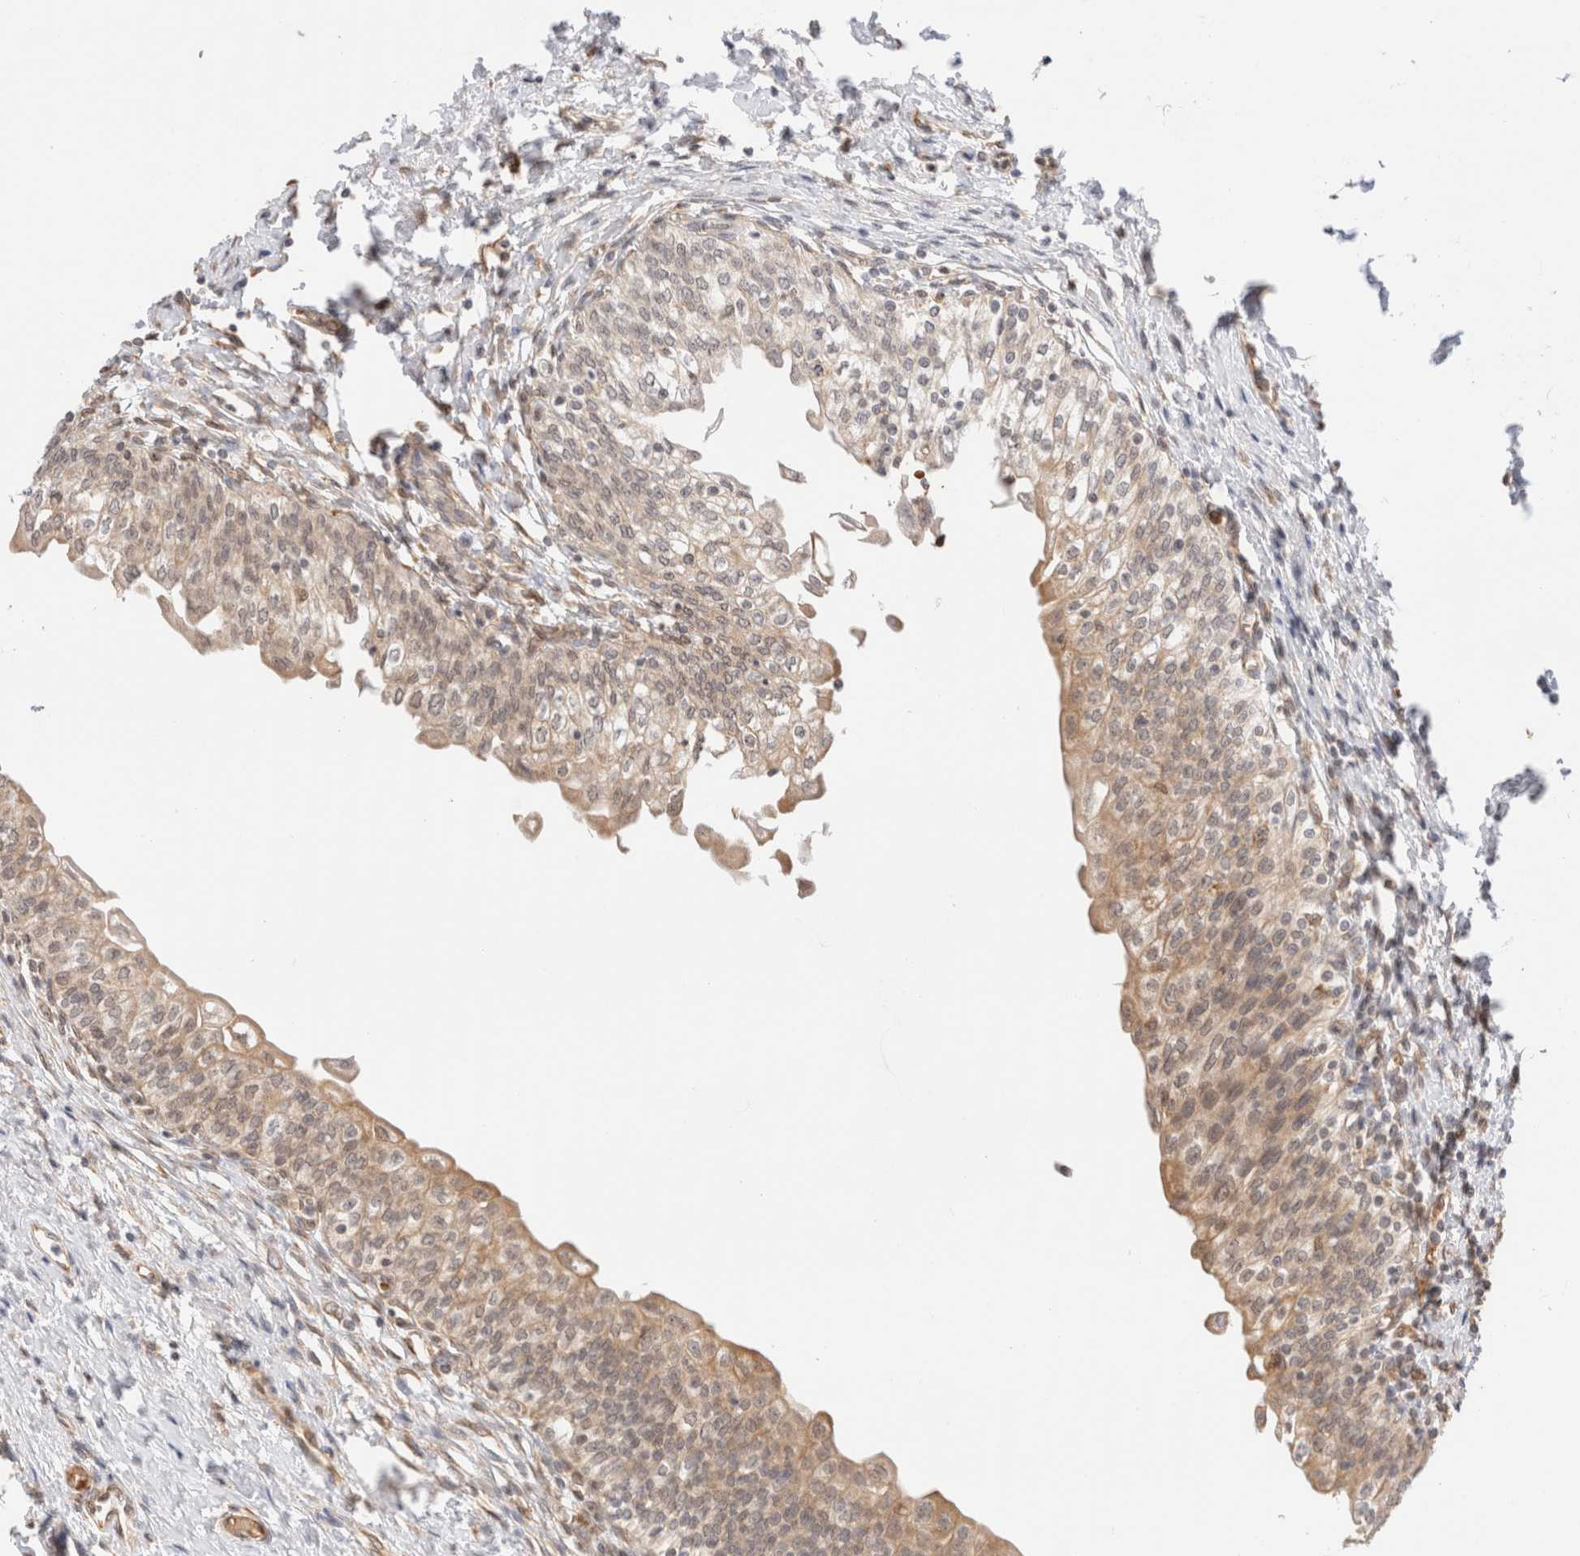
{"staining": {"intensity": "weak", "quantity": ">75%", "location": "cytoplasmic/membranous,nuclear"}, "tissue": "urinary bladder", "cell_type": "Urothelial cells", "image_type": "normal", "snomed": [{"axis": "morphology", "description": "Normal tissue, NOS"}, {"axis": "topography", "description": "Urinary bladder"}], "caption": "About >75% of urothelial cells in benign human urinary bladder reveal weak cytoplasmic/membranous,nuclear protein expression as visualized by brown immunohistochemical staining.", "gene": "SYVN1", "patient": {"sex": "male", "age": 55}}